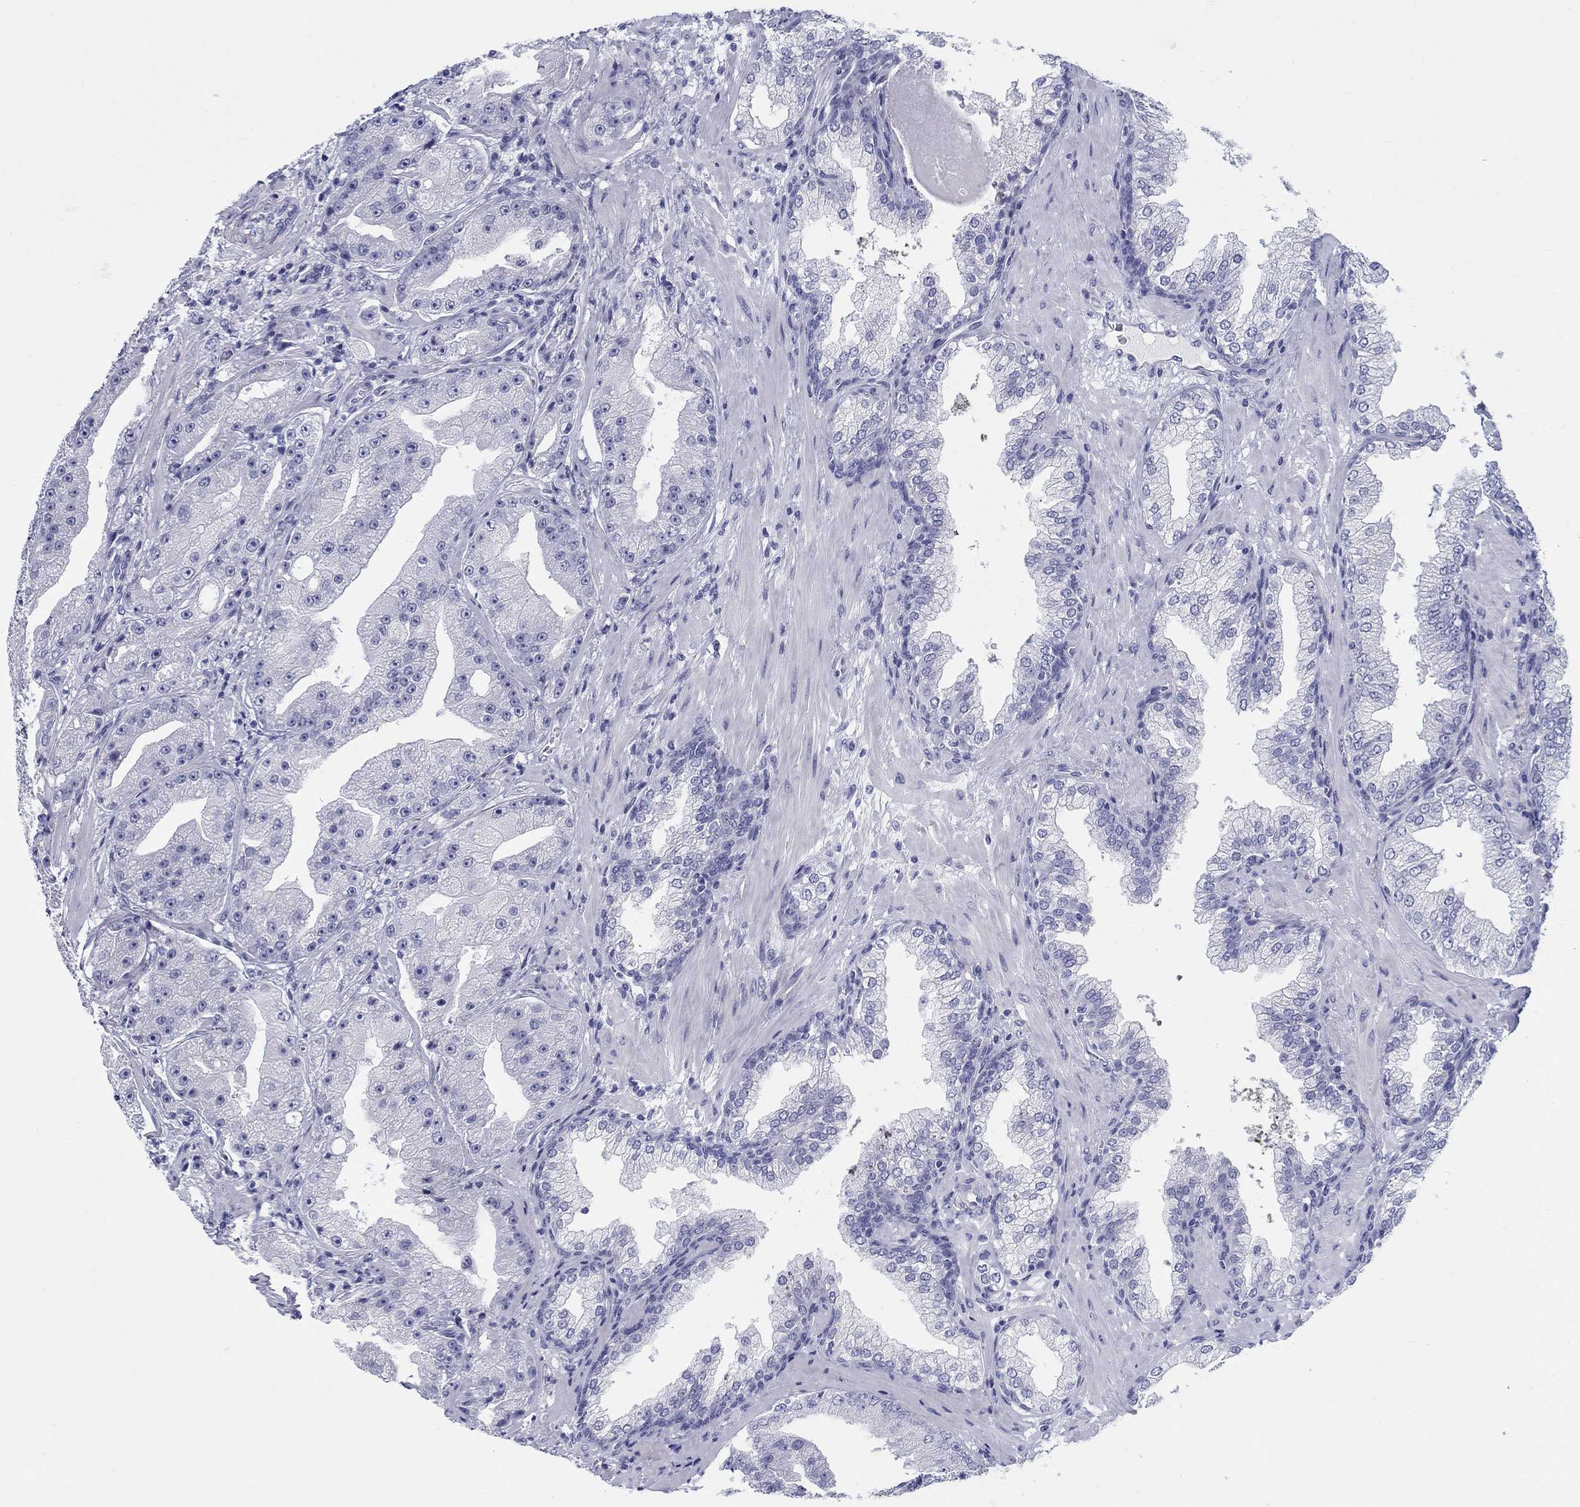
{"staining": {"intensity": "negative", "quantity": "none", "location": "none"}, "tissue": "prostate cancer", "cell_type": "Tumor cells", "image_type": "cancer", "snomed": [{"axis": "morphology", "description": "Adenocarcinoma, Low grade"}, {"axis": "topography", "description": "Prostate"}], "caption": "Human prostate low-grade adenocarcinoma stained for a protein using immunohistochemistry (IHC) reveals no staining in tumor cells.", "gene": "LAMP5", "patient": {"sex": "male", "age": 62}}